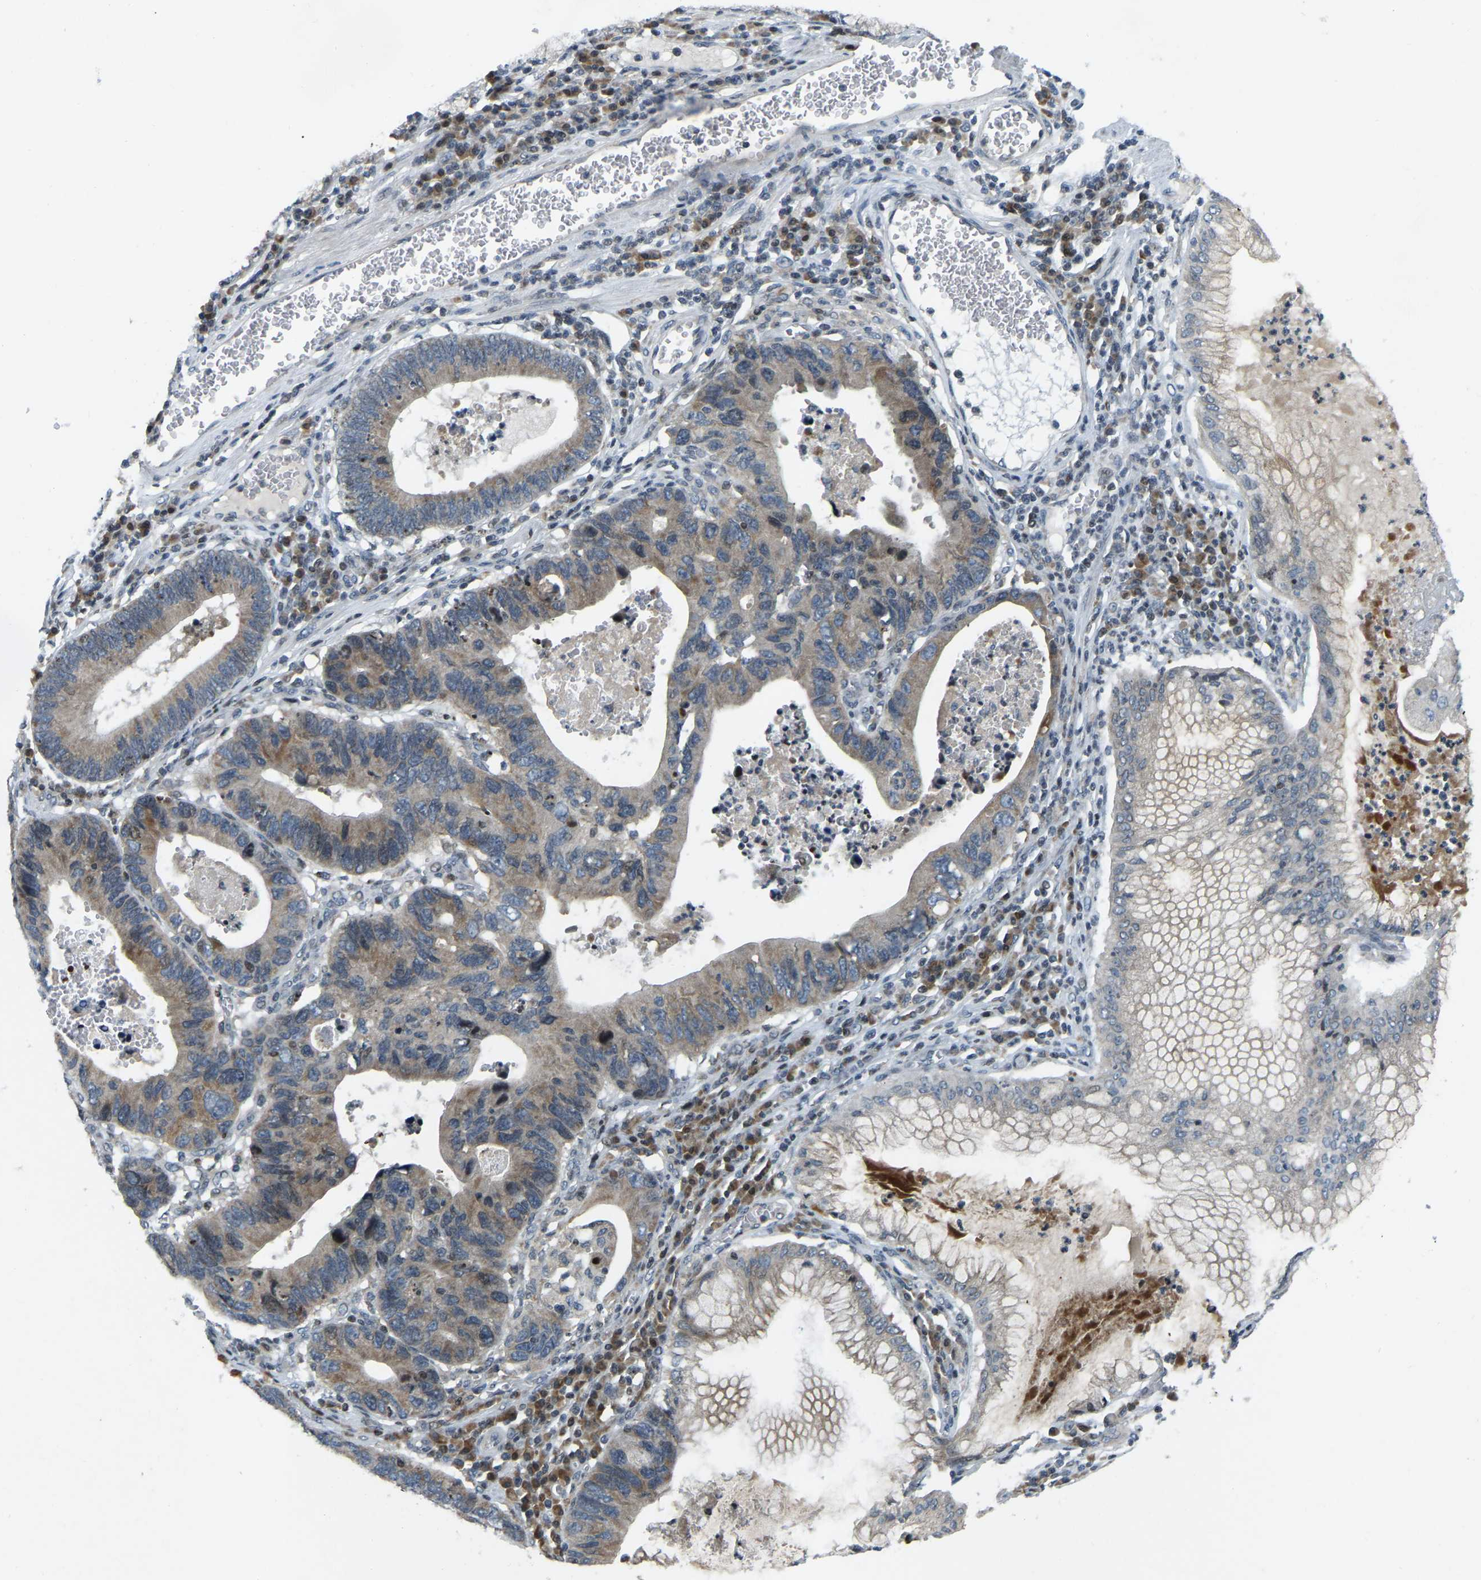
{"staining": {"intensity": "moderate", "quantity": ">75%", "location": "cytoplasmic/membranous"}, "tissue": "stomach cancer", "cell_type": "Tumor cells", "image_type": "cancer", "snomed": [{"axis": "morphology", "description": "Adenocarcinoma, NOS"}, {"axis": "topography", "description": "Stomach"}], "caption": "Human stomach adenocarcinoma stained for a protein (brown) reveals moderate cytoplasmic/membranous positive staining in about >75% of tumor cells.", "gene": "PARL", "patient": {"sex": "male", "age": 59}}